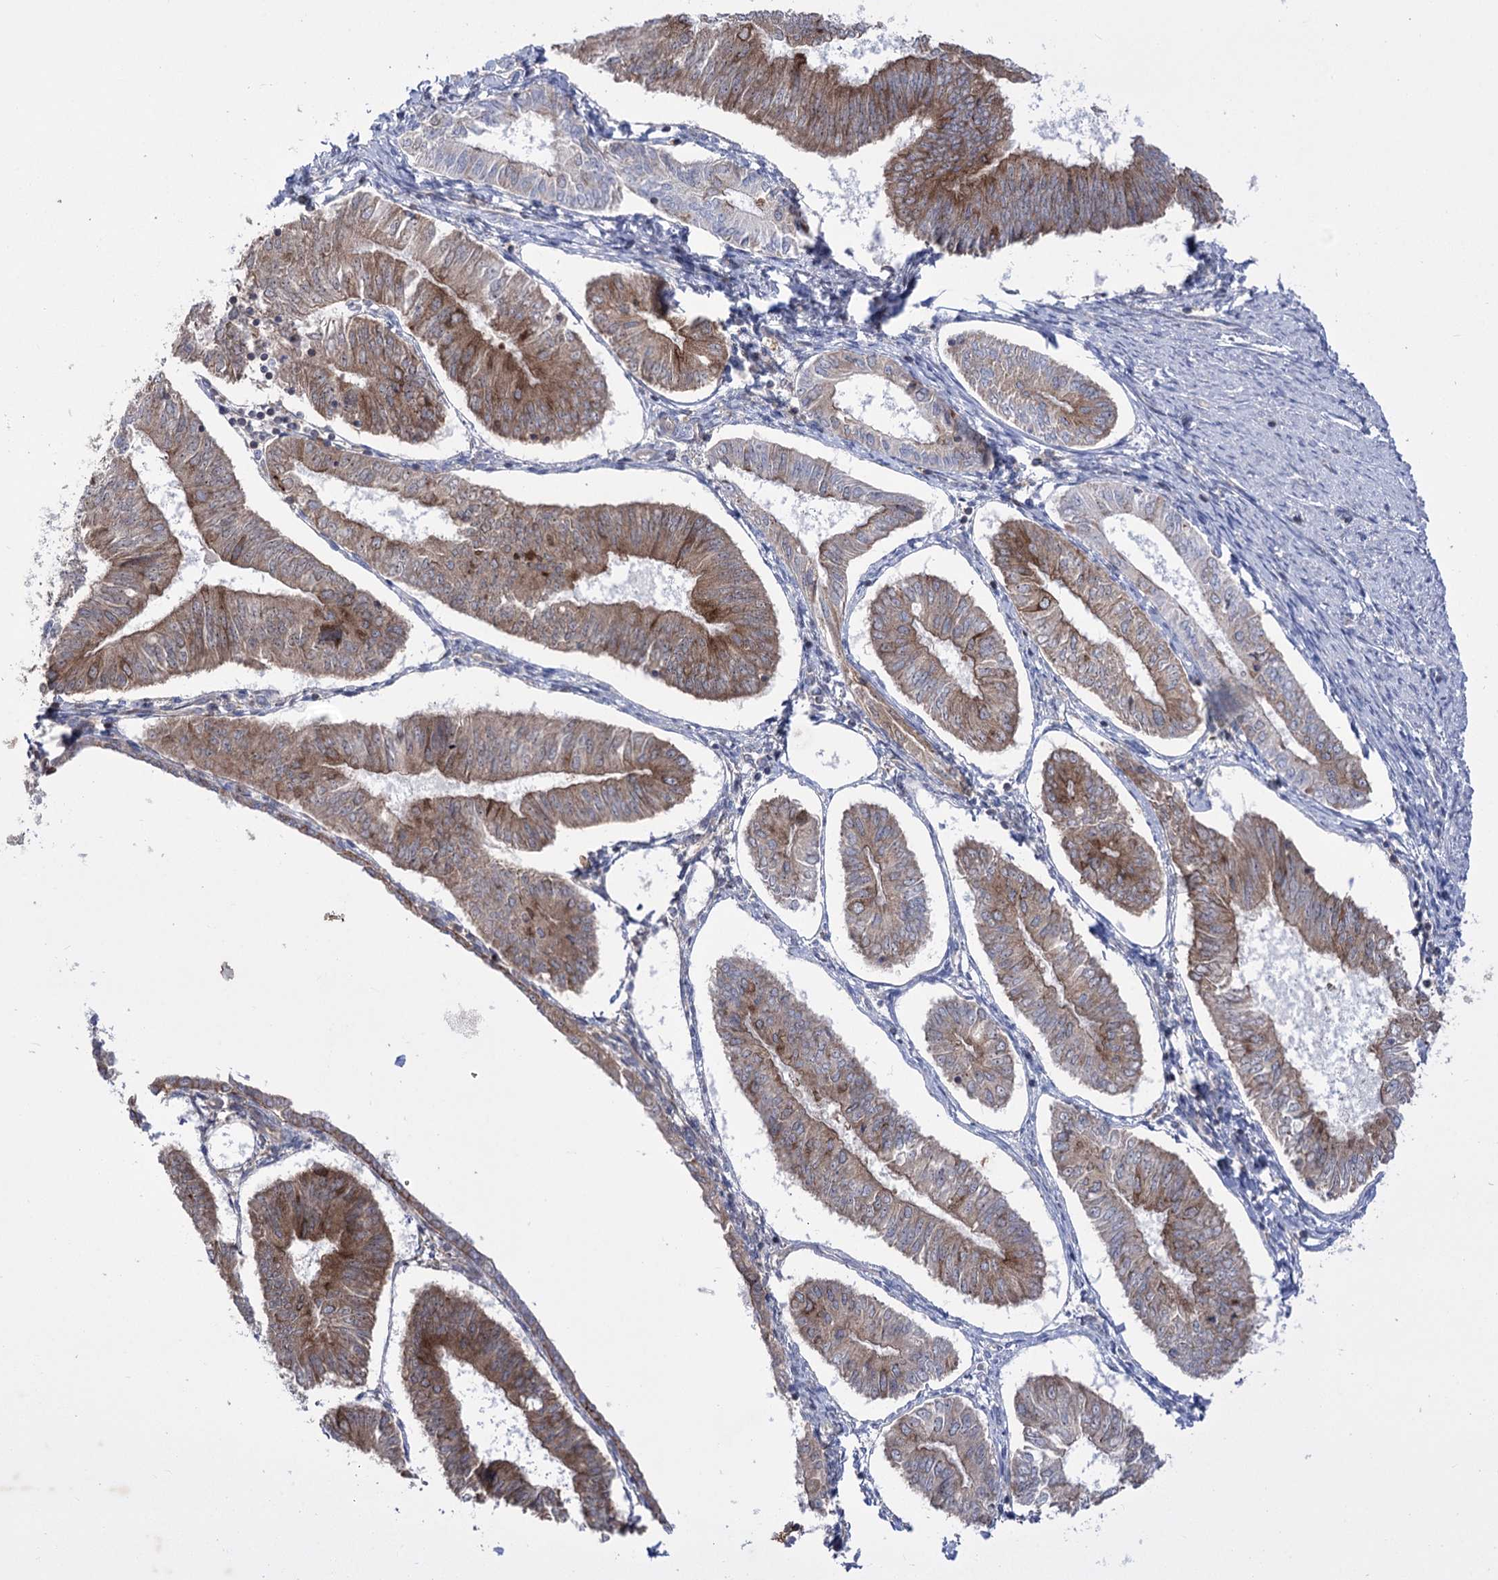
{"staining": {"intensity": "moderate", "quantity": ">75%", "location": "cytoplasmic/membranous"}, "tissue": "endometrial cancer", "cell_type": "Tumor cells", "image_type": "cancer", "snomed": [{"axis": "morphology", "description": "Adenocarcinoma, NOS"}, {"axis": "topography", "description": "Endometrium"}], "caption": "This histopathology image shows immunohistochemistry staining of human endometrial cancer, with medium moderate cytoplasmic/membranous positivity in about >75% of tumor cells.", "gene": "ZNF622", "patient": {"sex": "female", "age": 58}}